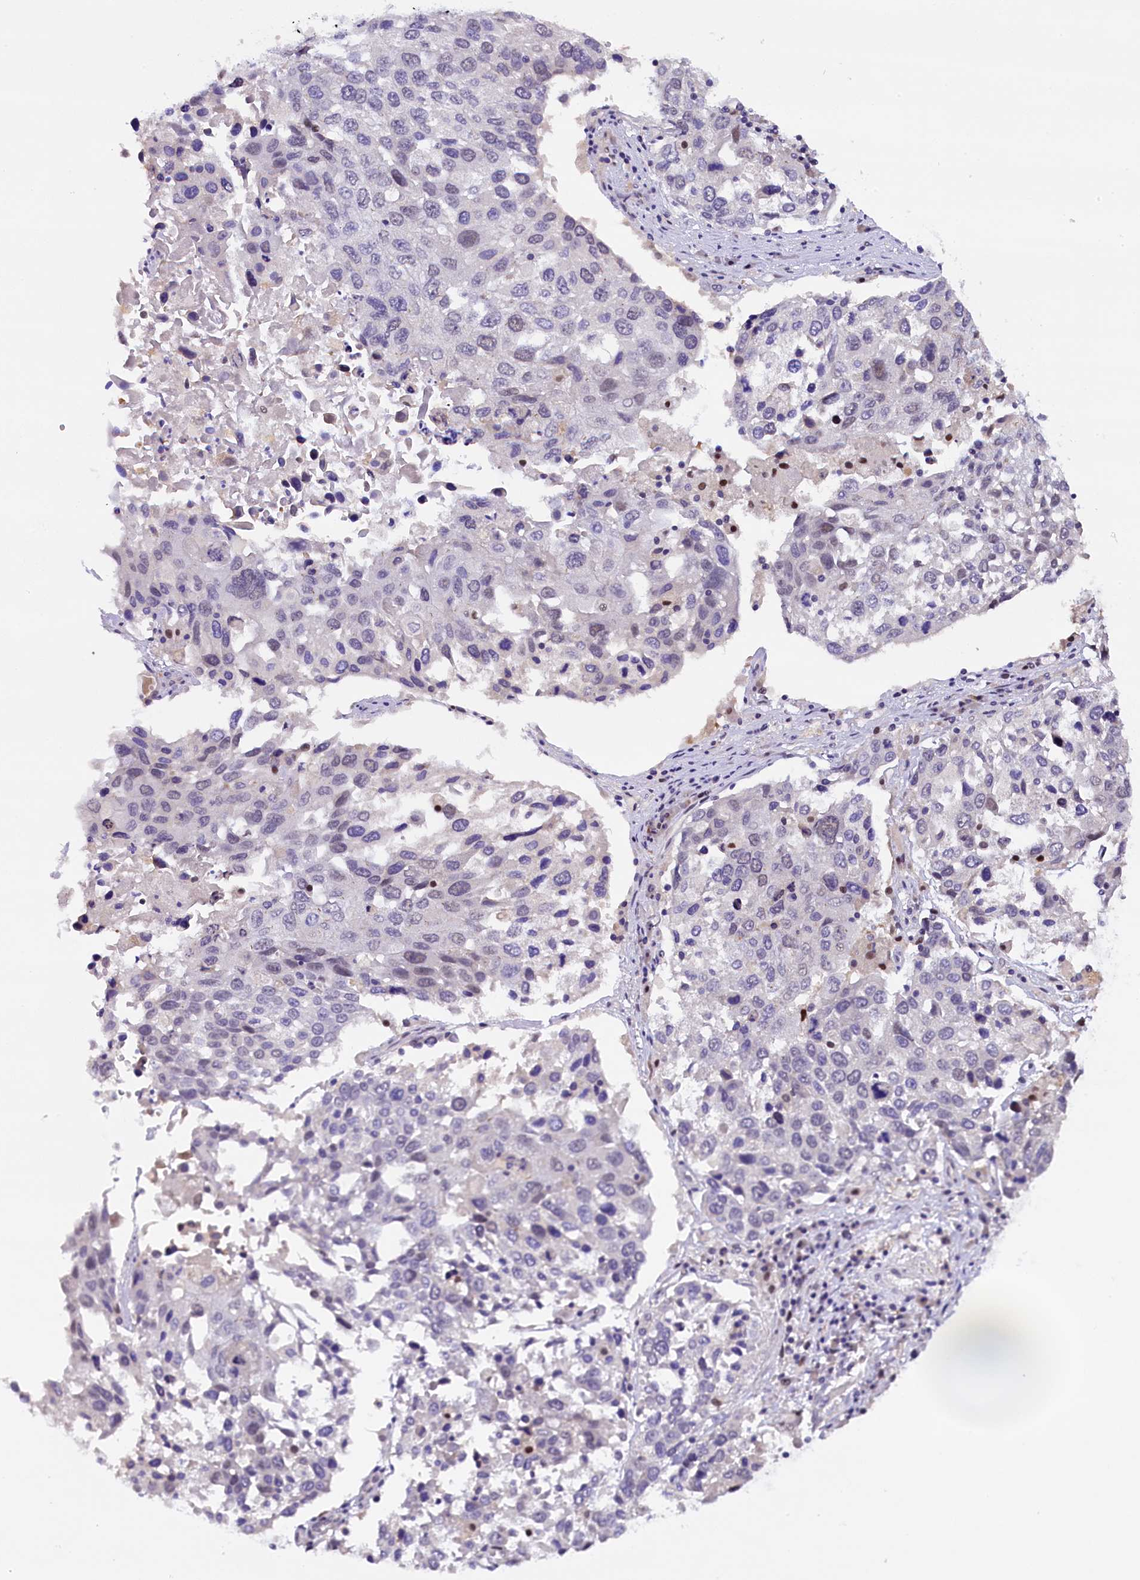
{"staining": {"intensity": "negative", "quantity": "none", "location": "none"}, "tissue": "lung cancer", "cell_type": "Tumor cells", "image_type": "cancer", "snomed": [{"axis": "morphology", "description": "Squamous cell carcinoma, NOS"}, {"axis": "topography", "description": "Lung"}], "caption": "Immunohistochemical staining of lung cancer shows no significant staining in tumor cells.", "gene": "IQCN", "patient": {"sex": "male", "age": 65}}